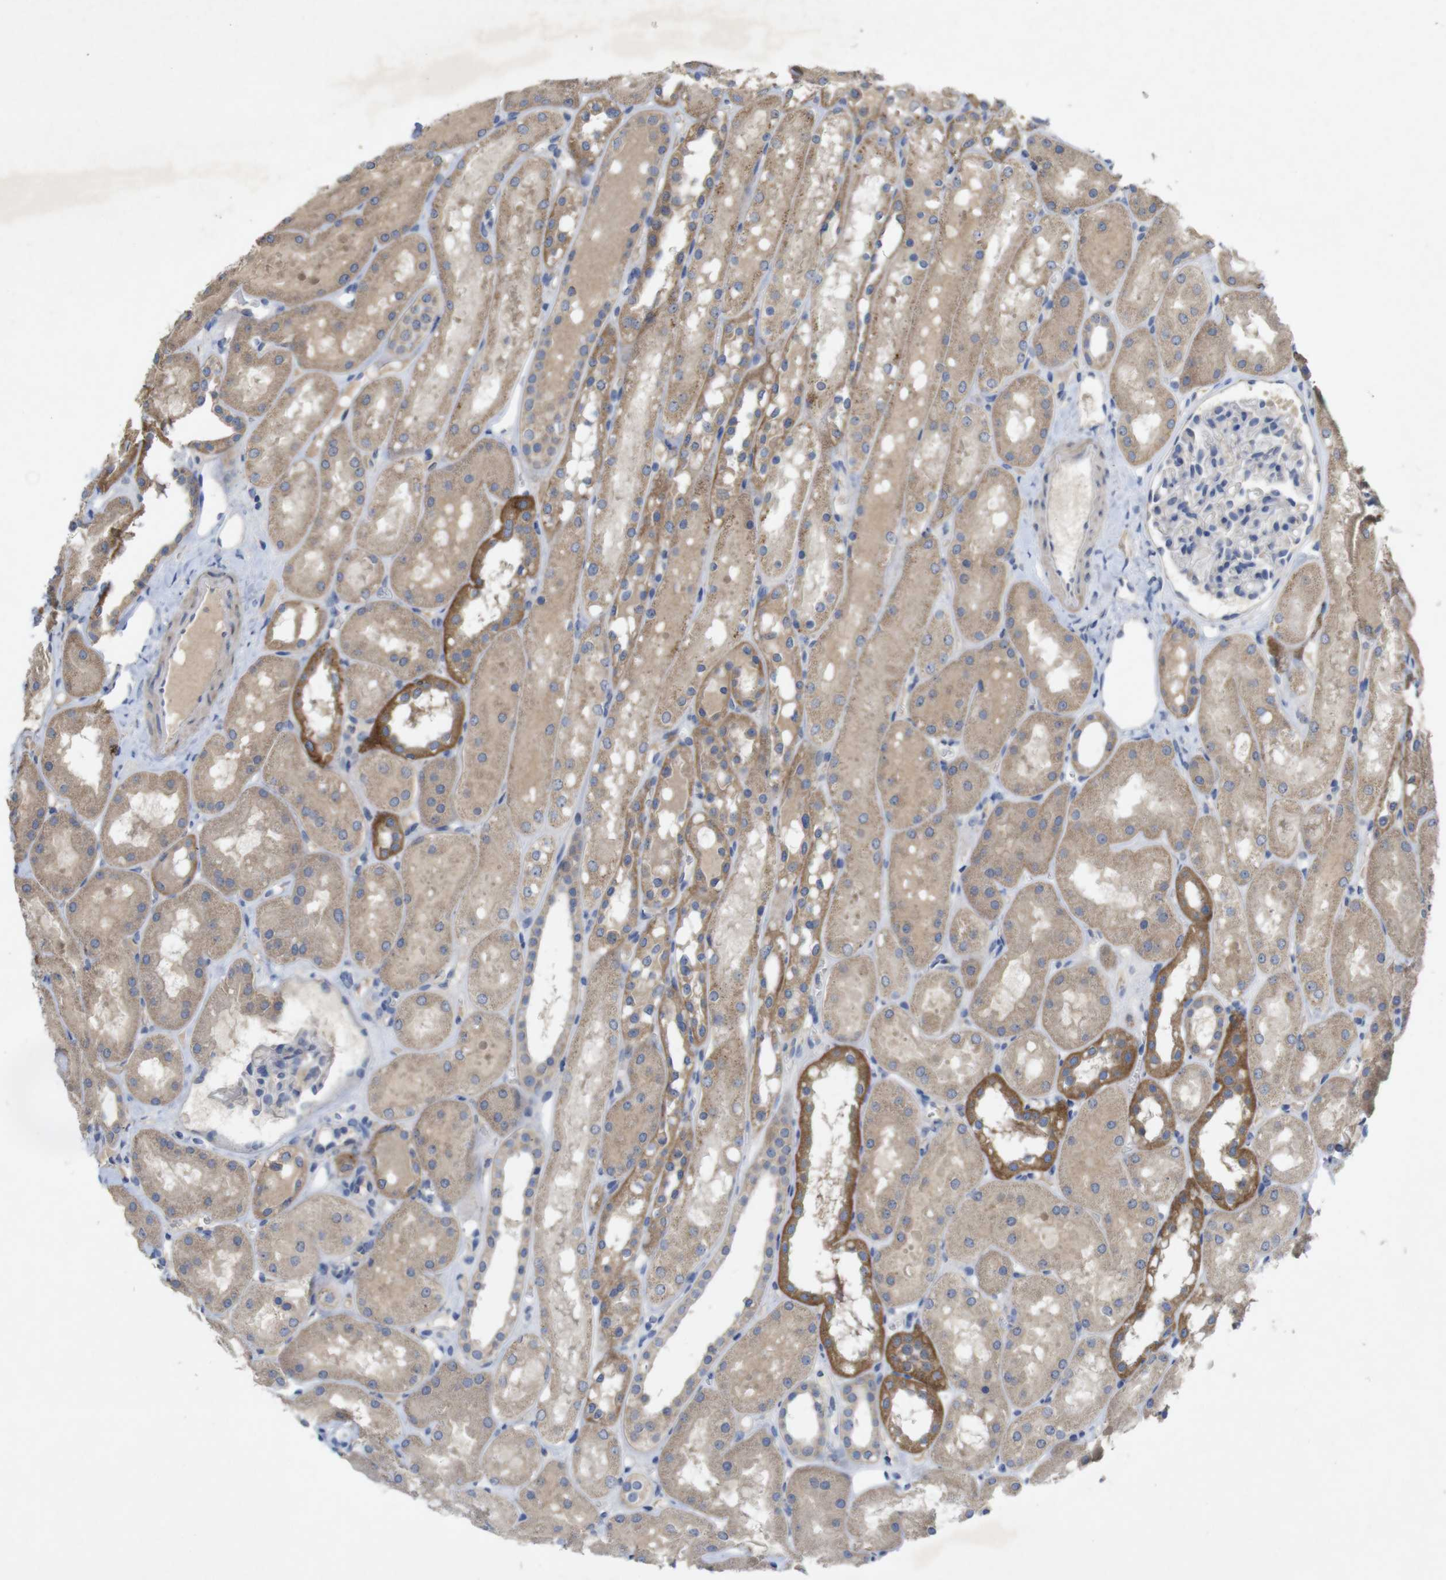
{"staining": {"intensity": "negative", "quantity": "none", "location": "none"}, "tissue": "kidney", "cell_type": "Cells in glomeruli", "image_type": "normal", "snomed": [{"axis": "morphology", "description": "Normal tissue, NOS"}, {"axis": "topography", "description": "Kidney"}, {"axis": "topography", "description": "Urinary bladder"}], "caption": "DAB (3,3'-diaminobenzidine) immunohistochemical staining of normal kidney displays no significant expression in cells in glomeruli.", "gene": "KCNS3", "patient": {"sex": "male", "age": 16}}